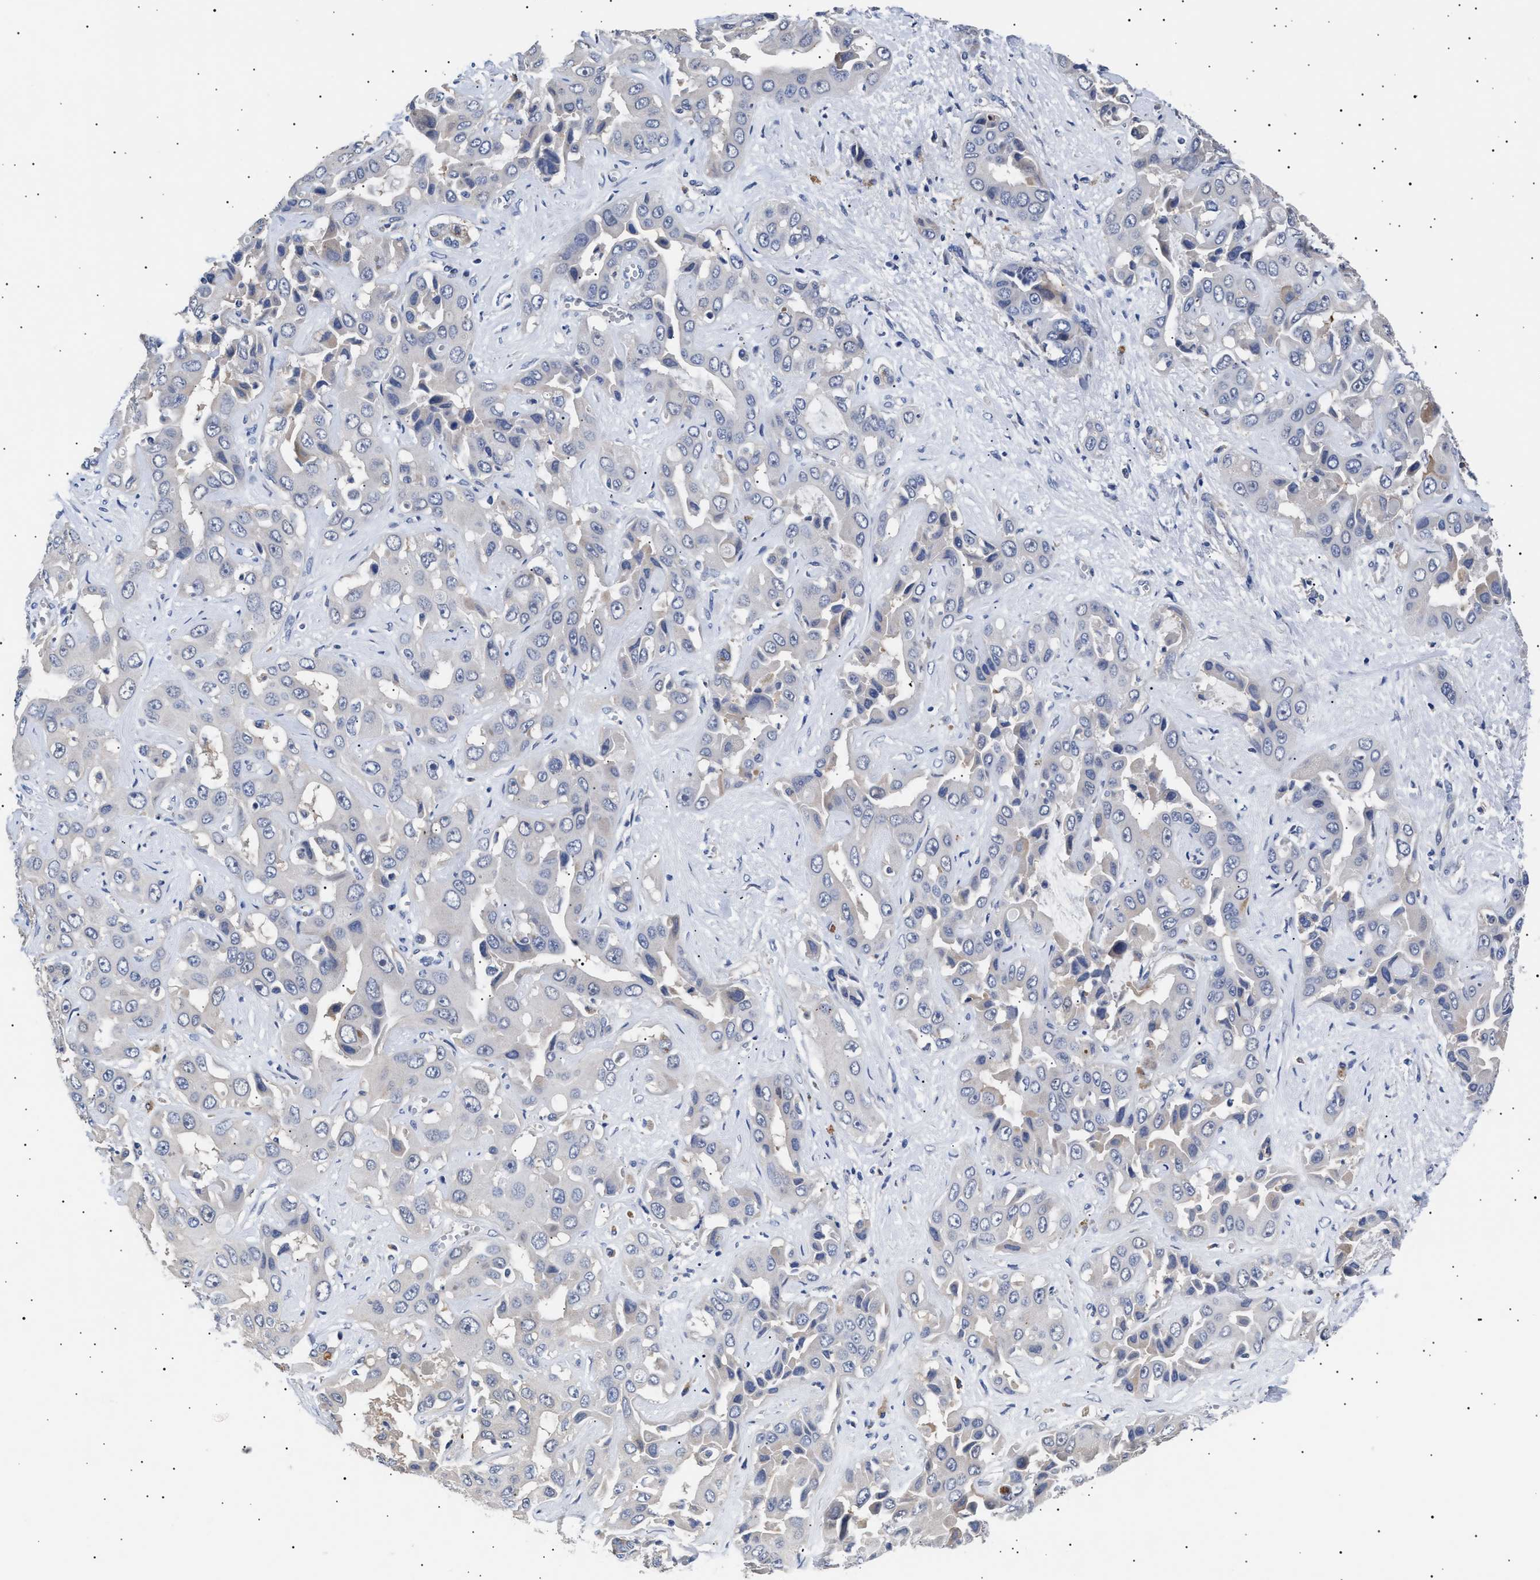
{"staining": {"intensity": "negative", "quantity": "none", "location": "none"}, "tissue": "liver cancer", "cell_type": "Tumor cells", "image_type": "cancer", "snomed": [{"axis": "morphology", "description": "Cholangiocarcinoma"}, {"axis": "topography", "description": "Liver"}], "caption": "The immunohistochemistry (IHC) image has no significant expression in tumor cells of liver cholangiocarcinoma tissue.", "gene": "HEMGN", "patient": {"sex": "female", "age": 52}}